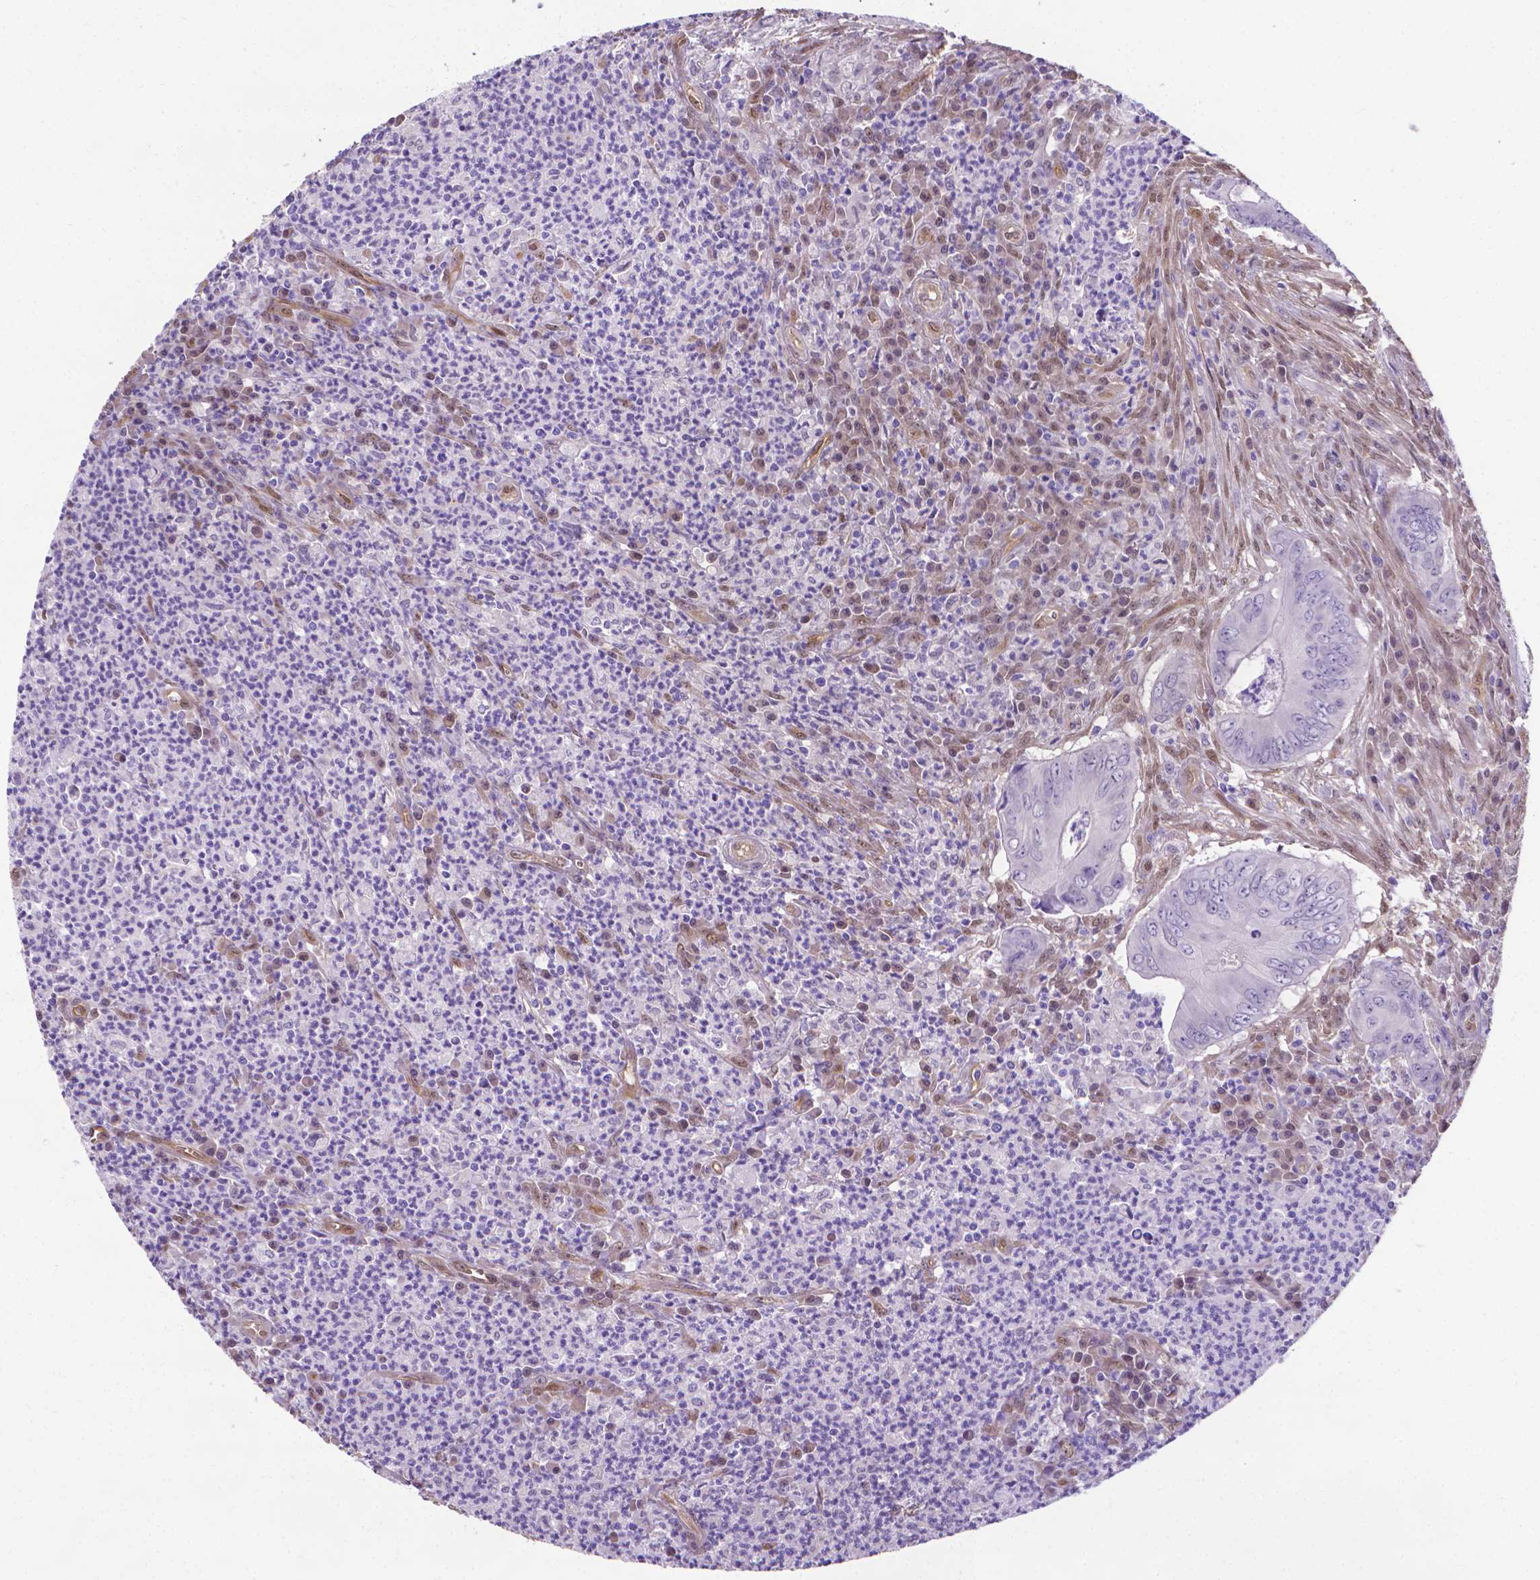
{"staining": {"intensity": "negative", "quantity": "none", "location": "none"}, "tissue": "colorectal cancer", "cell_type": "Tumor cells", "image_type": "cancer", "snomed": [{"axis": "morphology", "description": "Adenocarcinoma, NOS"}, {"axis": "topography", "description": "Colon"}], "caption": "There is no significant expression in tumor cells of colorectal adenocarcinoma.", "gene": "CLIC4", "patient": {"sex": "female", "age": 74}}